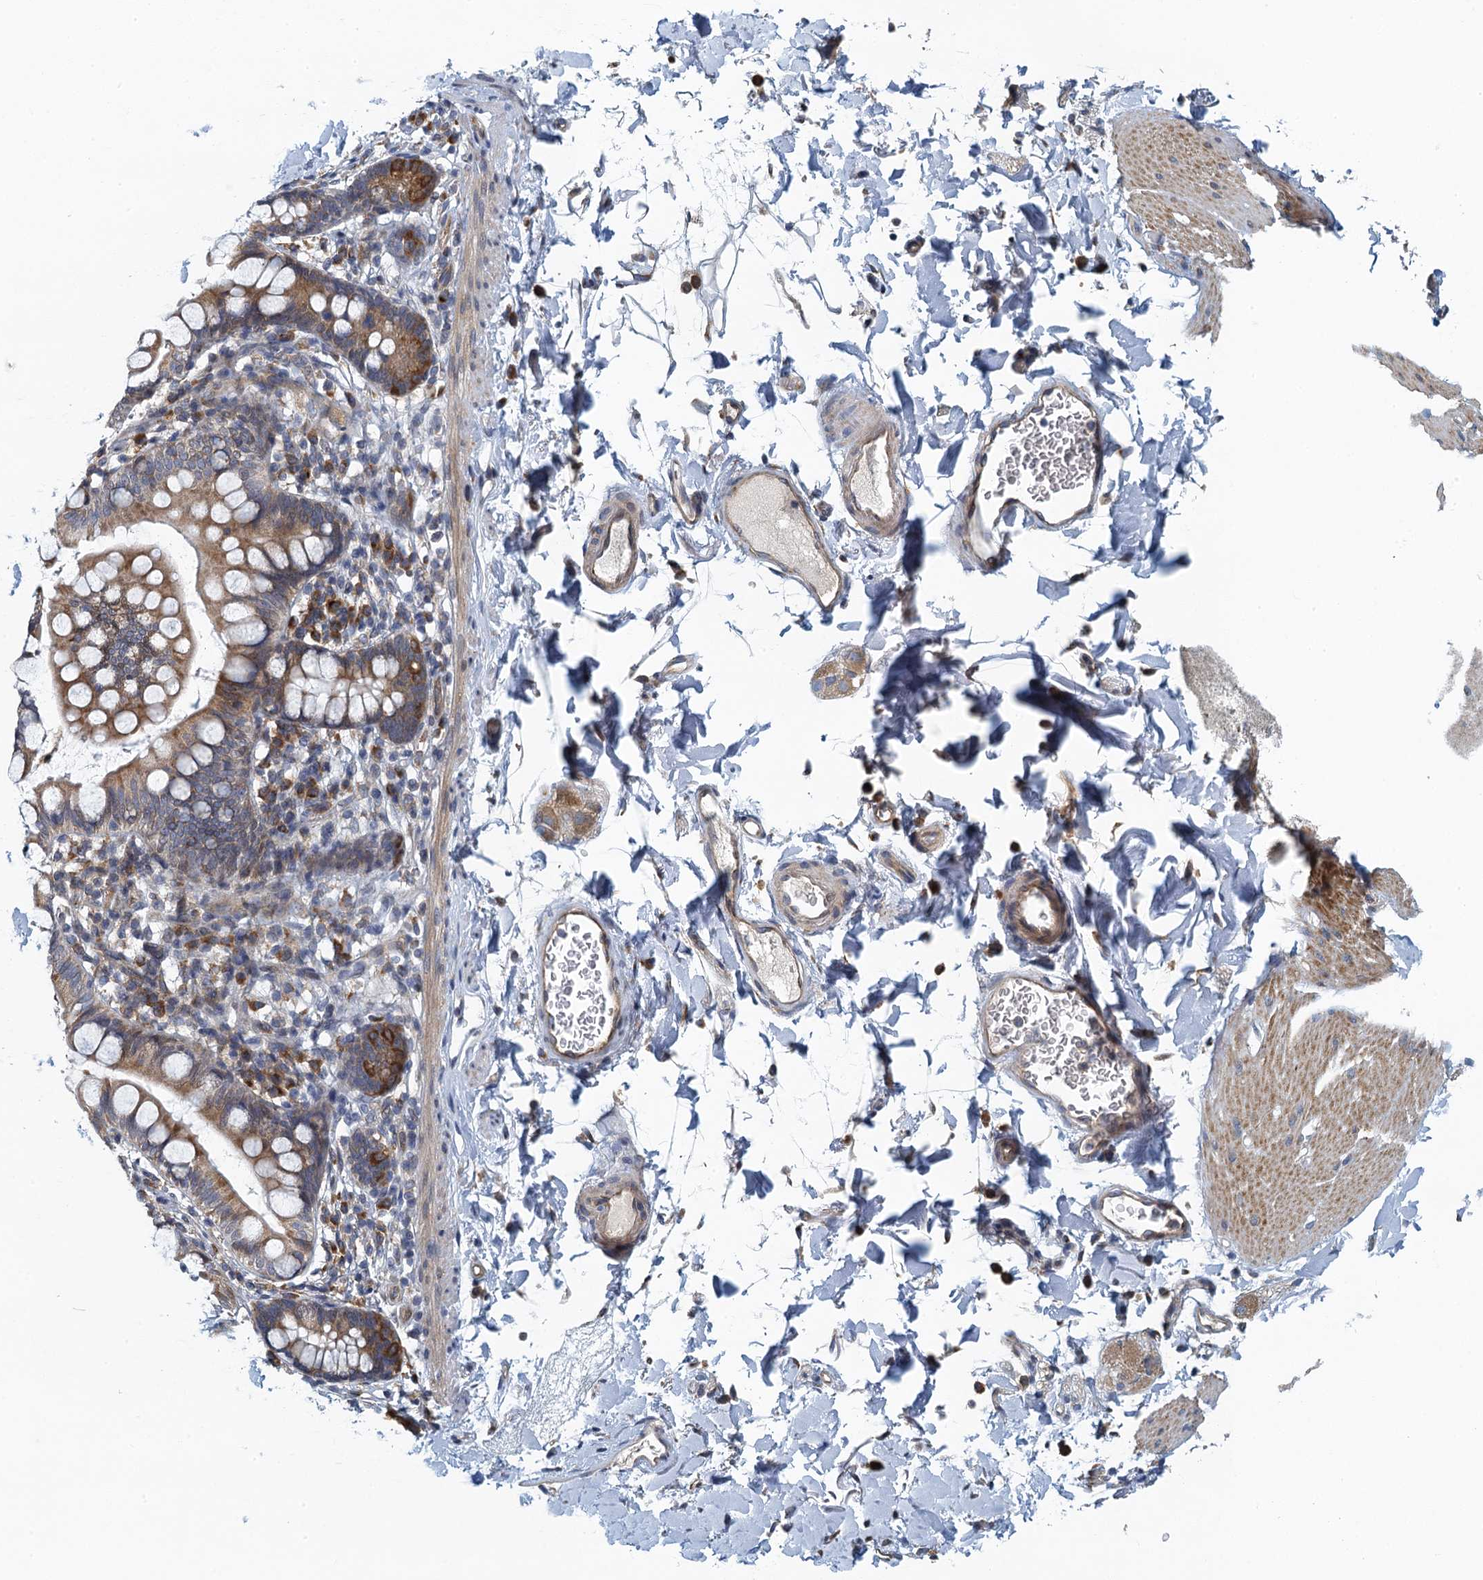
{"staining": {"intensity": "weak", "quantity": "25%-75%", "location": "cytoplasmic/membranous"}, "tissue": "smooth muscle", "cell_type": "Smooth muscle cells", "image_type": "normal", "snomed": [{"axis": "morphology", "description": "Normal tissue, NOS"}, {"axis": "topography", "description": "Smooth muscle"}, {"axis": "topography", "description": "Small intestine"}], "caption": "Immunohistochemical staining of unremarkable smooth muscle shows low levels of weak cytoplasmic/membranous positivity in approximately 25%-75% of smooth muscle cells. The protein is shown in brown color, while the nuclei are stained blue.", "gene": "ALG2", "patient": {"sex": "female", "age": 84}}